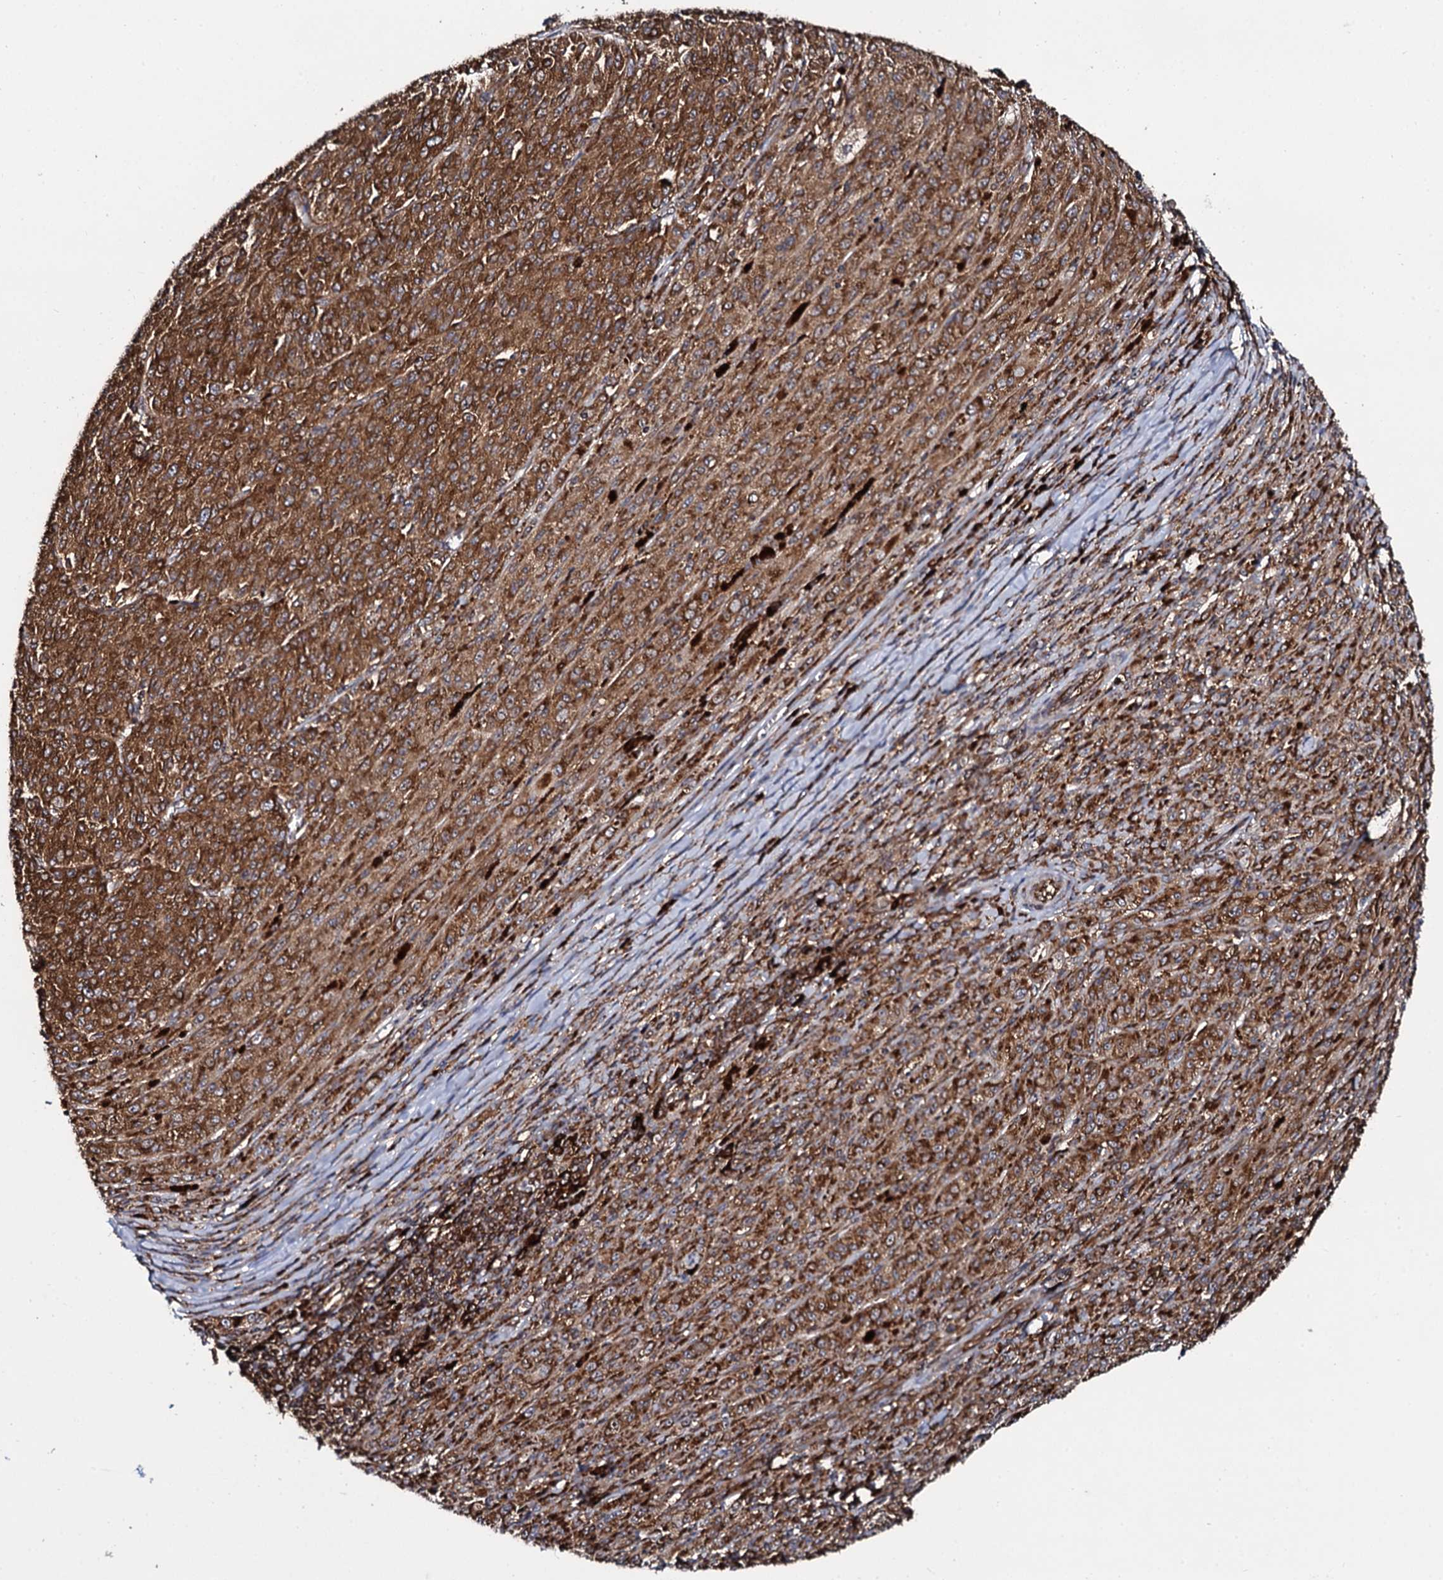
{"staining": {"intensity": "moderate", "quantity": ">75%", "location": "cytoplasmic/membranous"}, "tissue": "melanoma", "cell_type": "Tumor cells", "image_type": "cancer", "snomed": [{"axis": "morphology", "description": "Malignant melanoma, NOS"}, {"axis": "topography", "description": "Skin"}], "caption": "Immunohistochemistry (IHC) (DAB) staining of malignant melanoma exhibits moderate cytoplasmic/membranous protein staining in about >75% of tumor cells.", "gene": "SPTY2D1", "patient": {"sex": "female", "age": 52}}